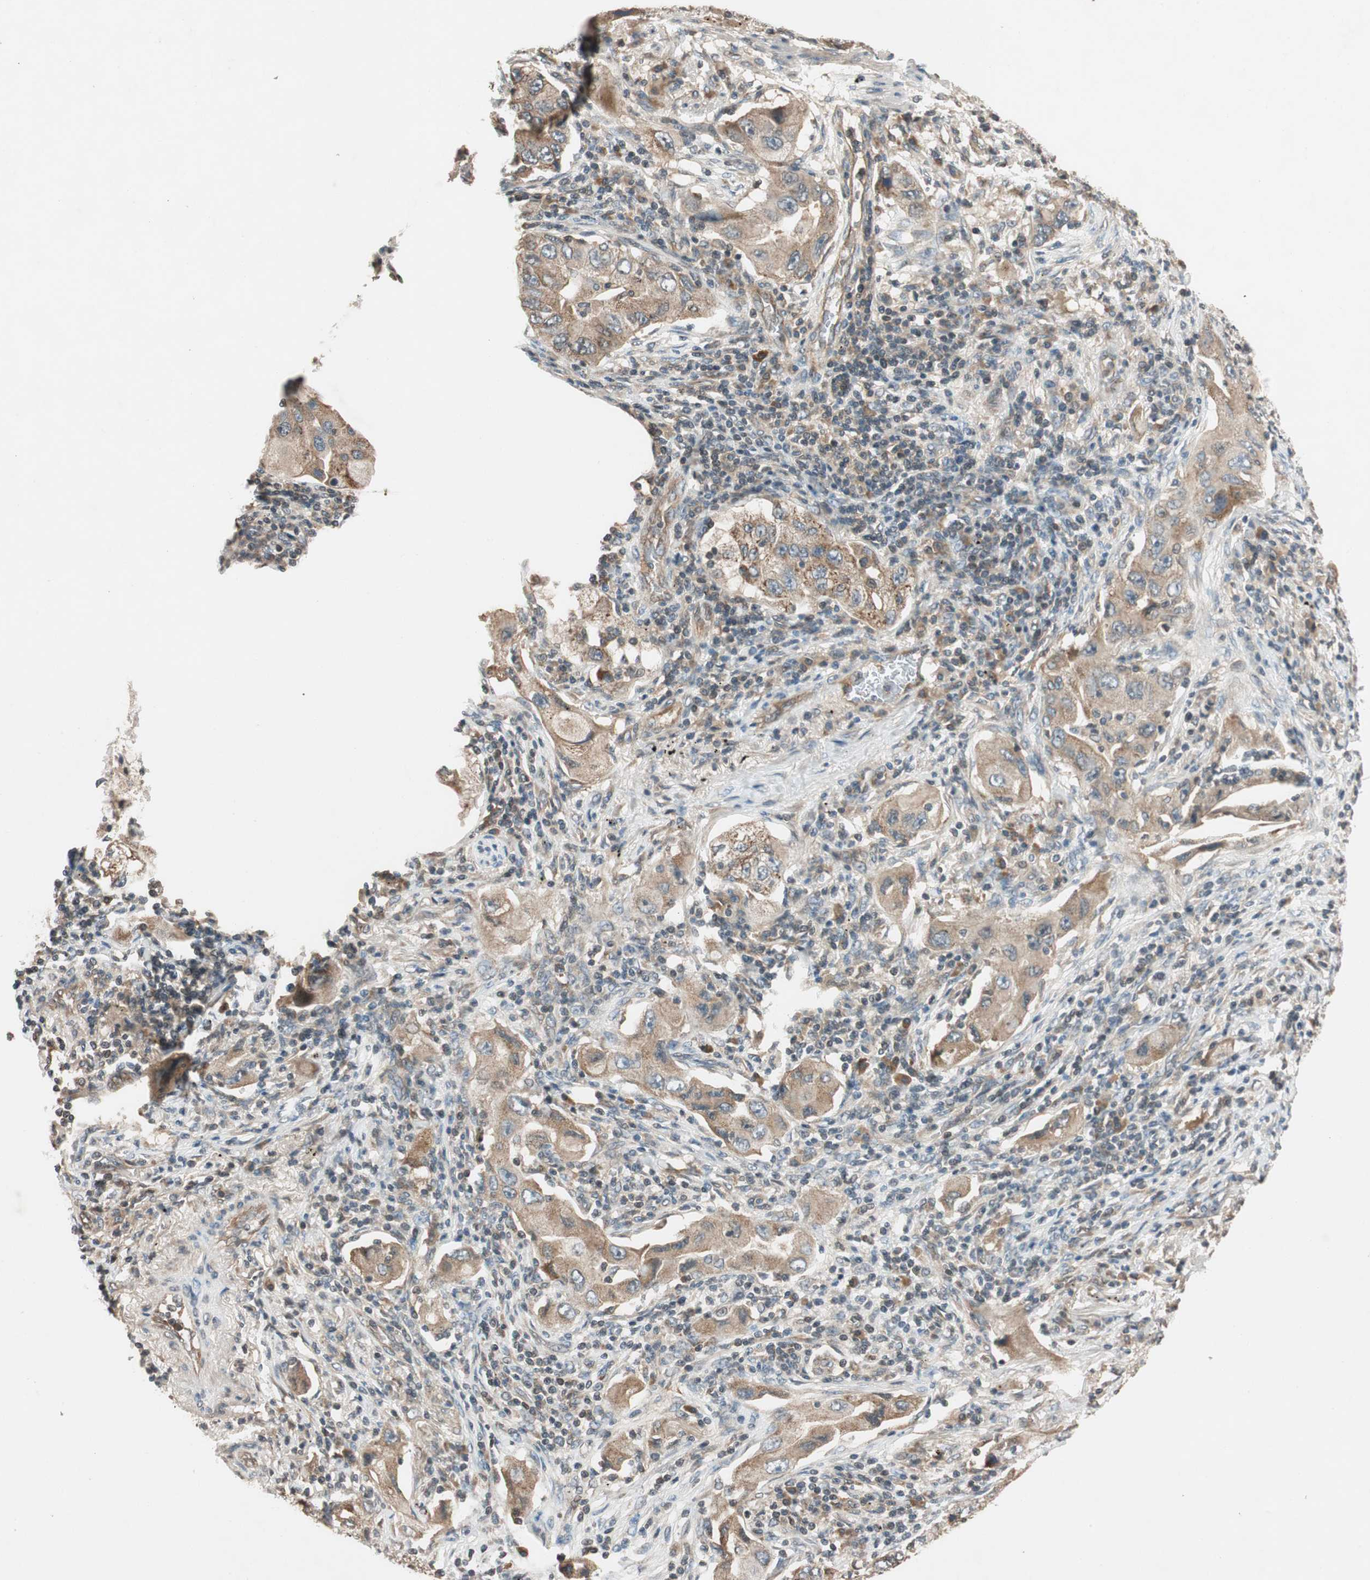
{"staining": {"intensity": "moderate", "quantity": ">75%", "location": "cytoplasmic/membranous"}, "tissue": "lung cancer", "cell_type": "Tumor cells", "image_type": "cancer", "snomed": [{"axis": "morphology", "description": "Adenocarcinoma, NOS"}, {"axis": "topography", "description": "Lung"}], "caption": "Moderate cytoplasmic/membranous staining for a protein is seen in about >75% of tumor cells of lung cancer (adenocarcinoma) using IHC.", "gene": "GCLM", "patient": {"sex": "female", "age": 65}}